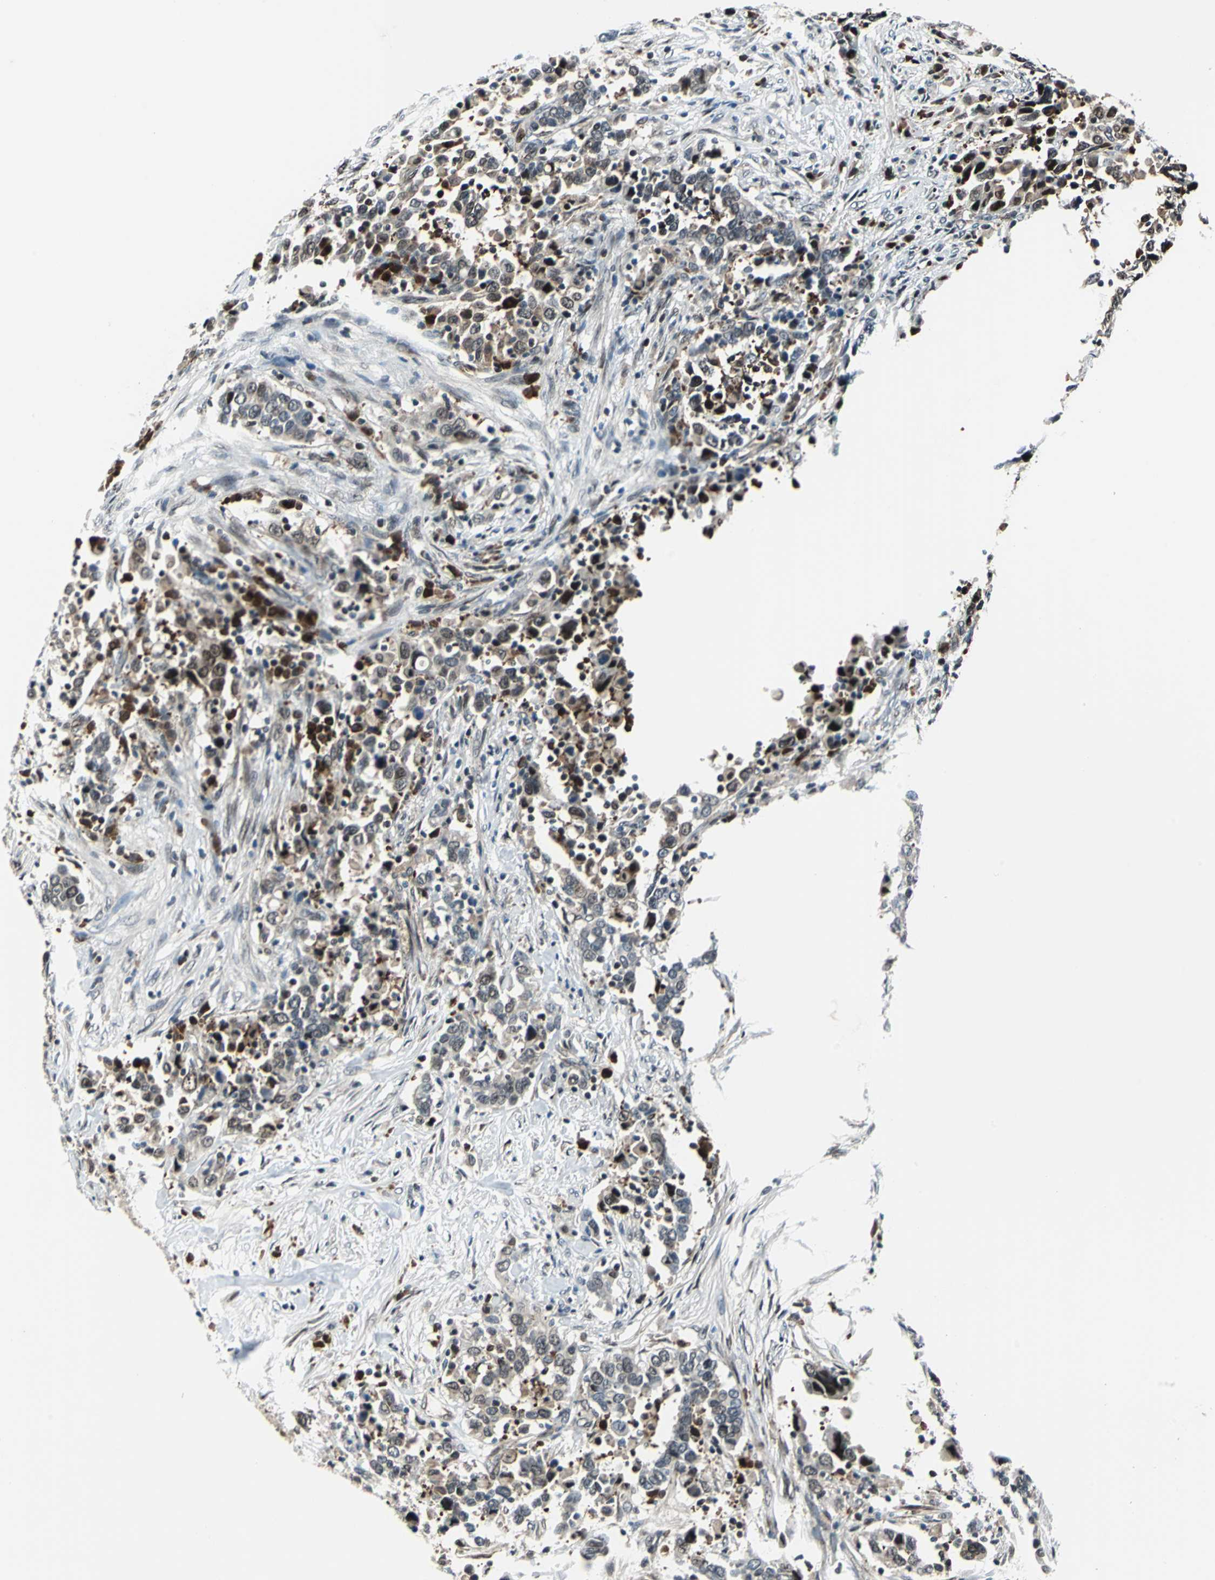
{"staining": {"intensity": "moderate", "quantity": ">75%", "location": "cytoplasmic/membranous,nuclear"}, "tissue": "urothelial cancer", "cell_type": "Tumor cells", "image_type": "cancer", "snomed": [{"axis": "morphology", "description": "Urothelial carcinoma, High grade"}, {"axis": "topography", "description": "Urinary bladder"}], "caption": "Protein expression analysis of urothelial cancer demonstrates moderate cytoplasmic/membranous and nuclear expression in about >75% of tumor cells.", "gene": "POLR3K", "patient": {"sex": "male", "age": 61}}